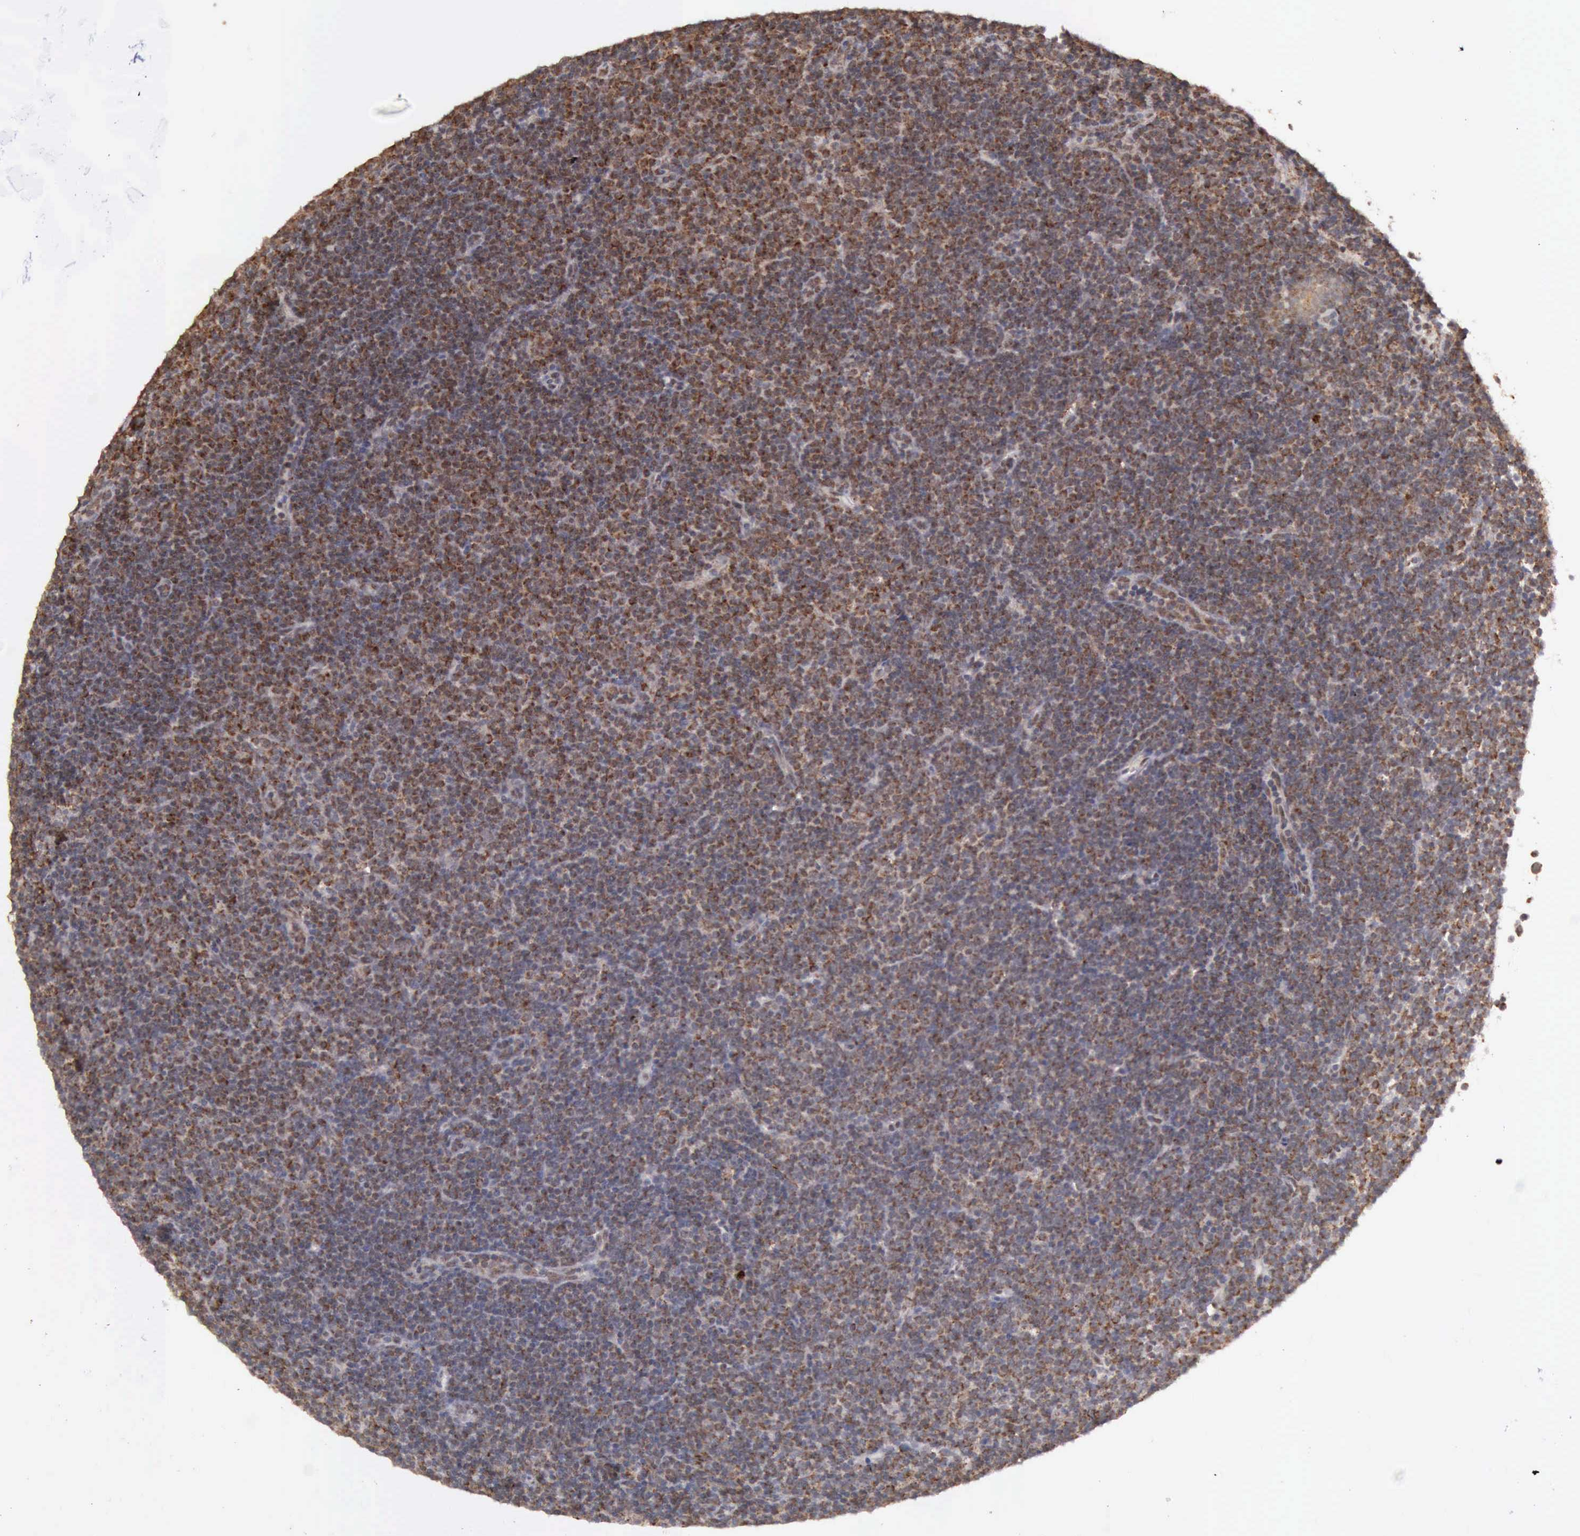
{"staining": {"intensity": "moderate", "quantity": ">75%", "location": "cytoplasmic/membranous"}, "tissue": "lymphoma", "cell_type": "Tumor cells", "image_type": "cancer", "snomed": [{"axis": "morphology", "description": "Malignant lymphoma, non-Hodgkin's type, Low grade"}, {"axis": "topography", "description": "Lymph node"}], "caption": "IHC photomicrograph of low-grade malignant lymphoma, non-Hodgkin's type stained for a protein (brown), which exhibits medium levels of moderate cytoplasmic/membranous positivity in about >75% of tumor cells.", "gene": "ARMCX3", "patient": {"sex": "male", "age": 57}}